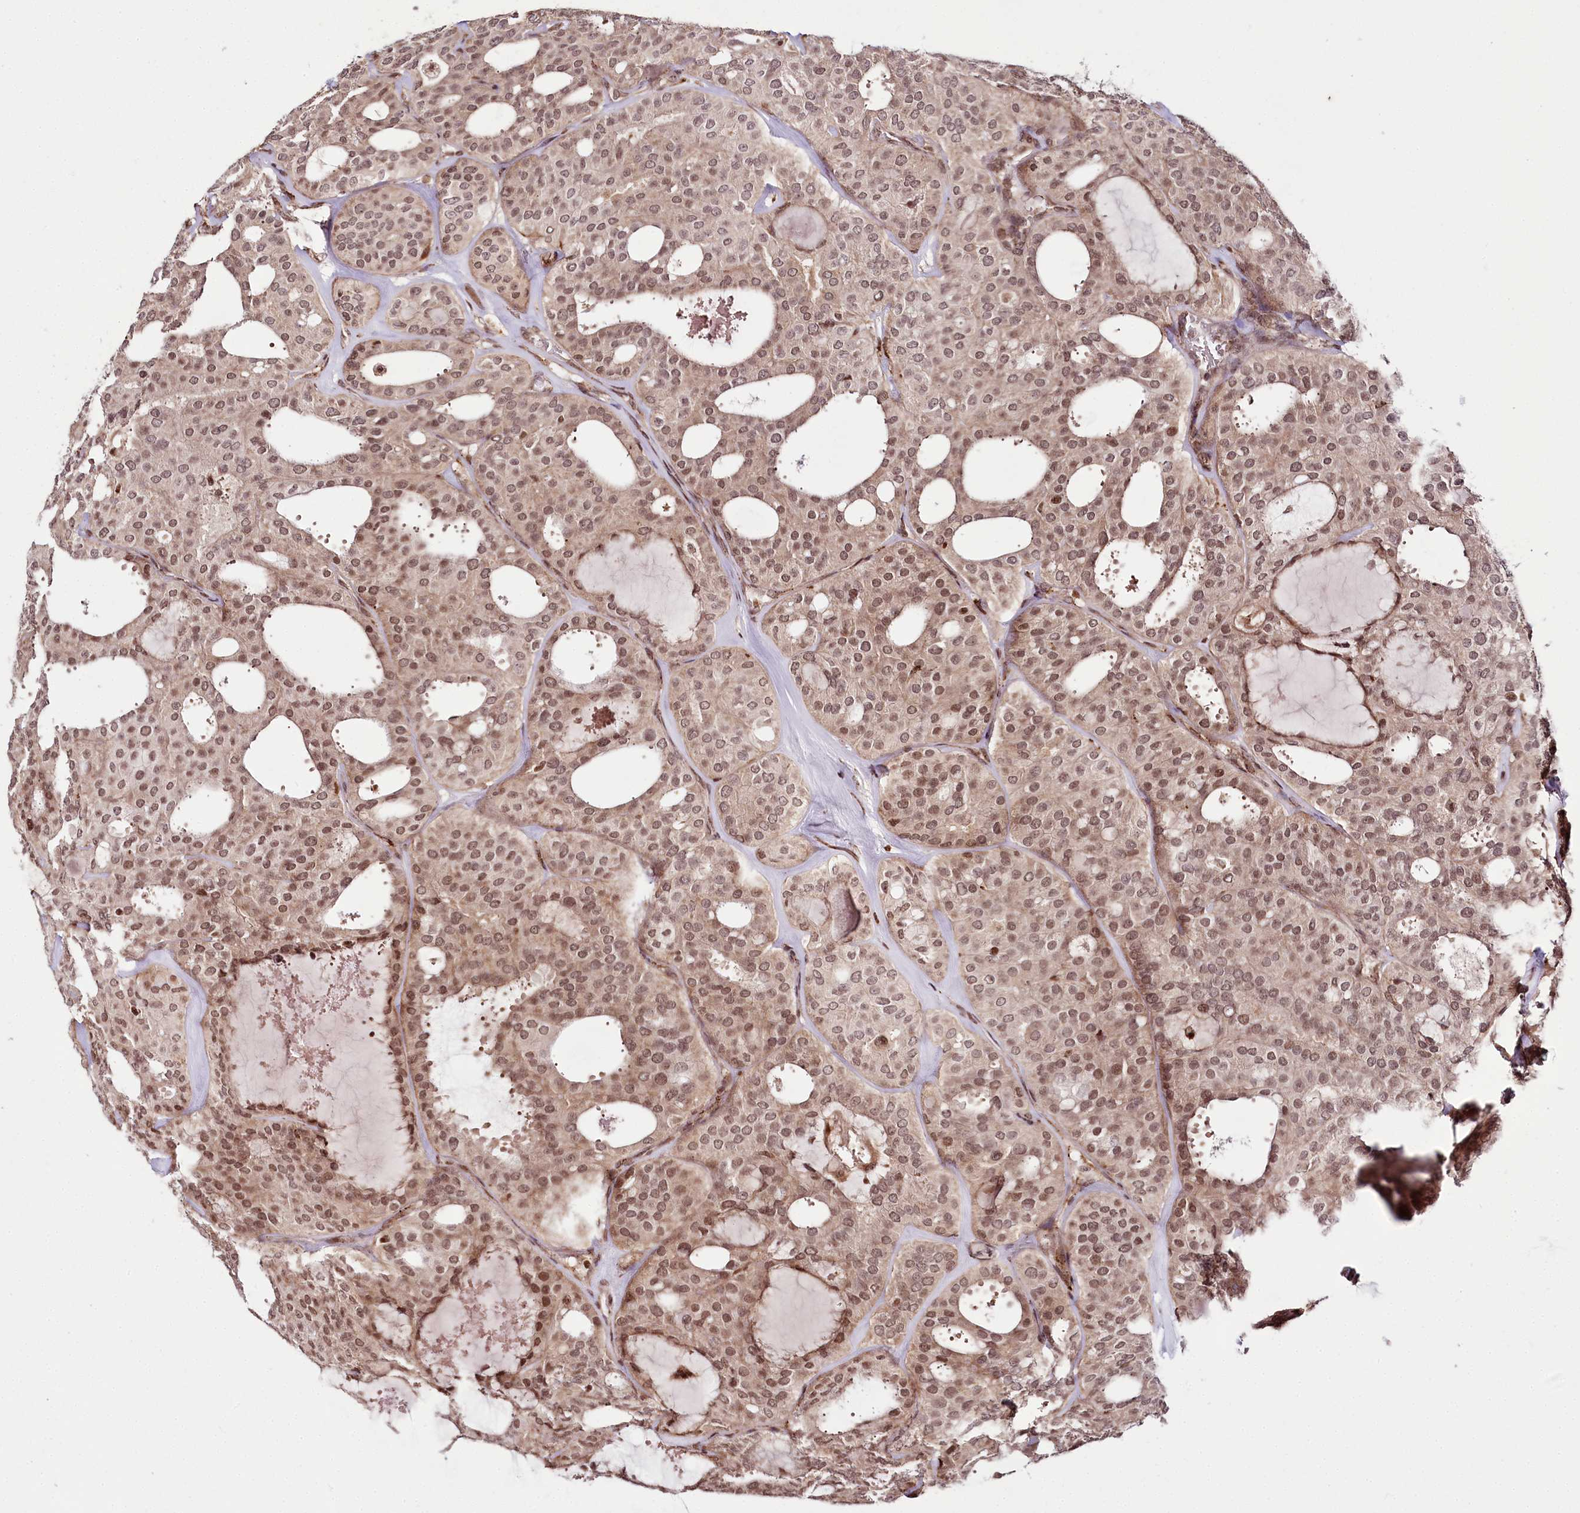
{"staining": {"intensity": "moderate", "quantity": ">75%", "location": "nuclear"}, "tissue": "thyroid cancer", "cell_type": "Tumor cells", "image_type": "cancer", "snomed": [{"axis": "morphology", "description": "Follicular adenoma carcinoma, NOS"}, {"axis": "topography", "description": "Thyroid gland"}], "caption": "Tumor cells reveal medium levels of moderate nuclear staining in approximately >75% of cells in human follicular adenoma carcinoma (thyroid).", "gene": "HOXC8", "patient": {"sex": "male", "age": 75}}